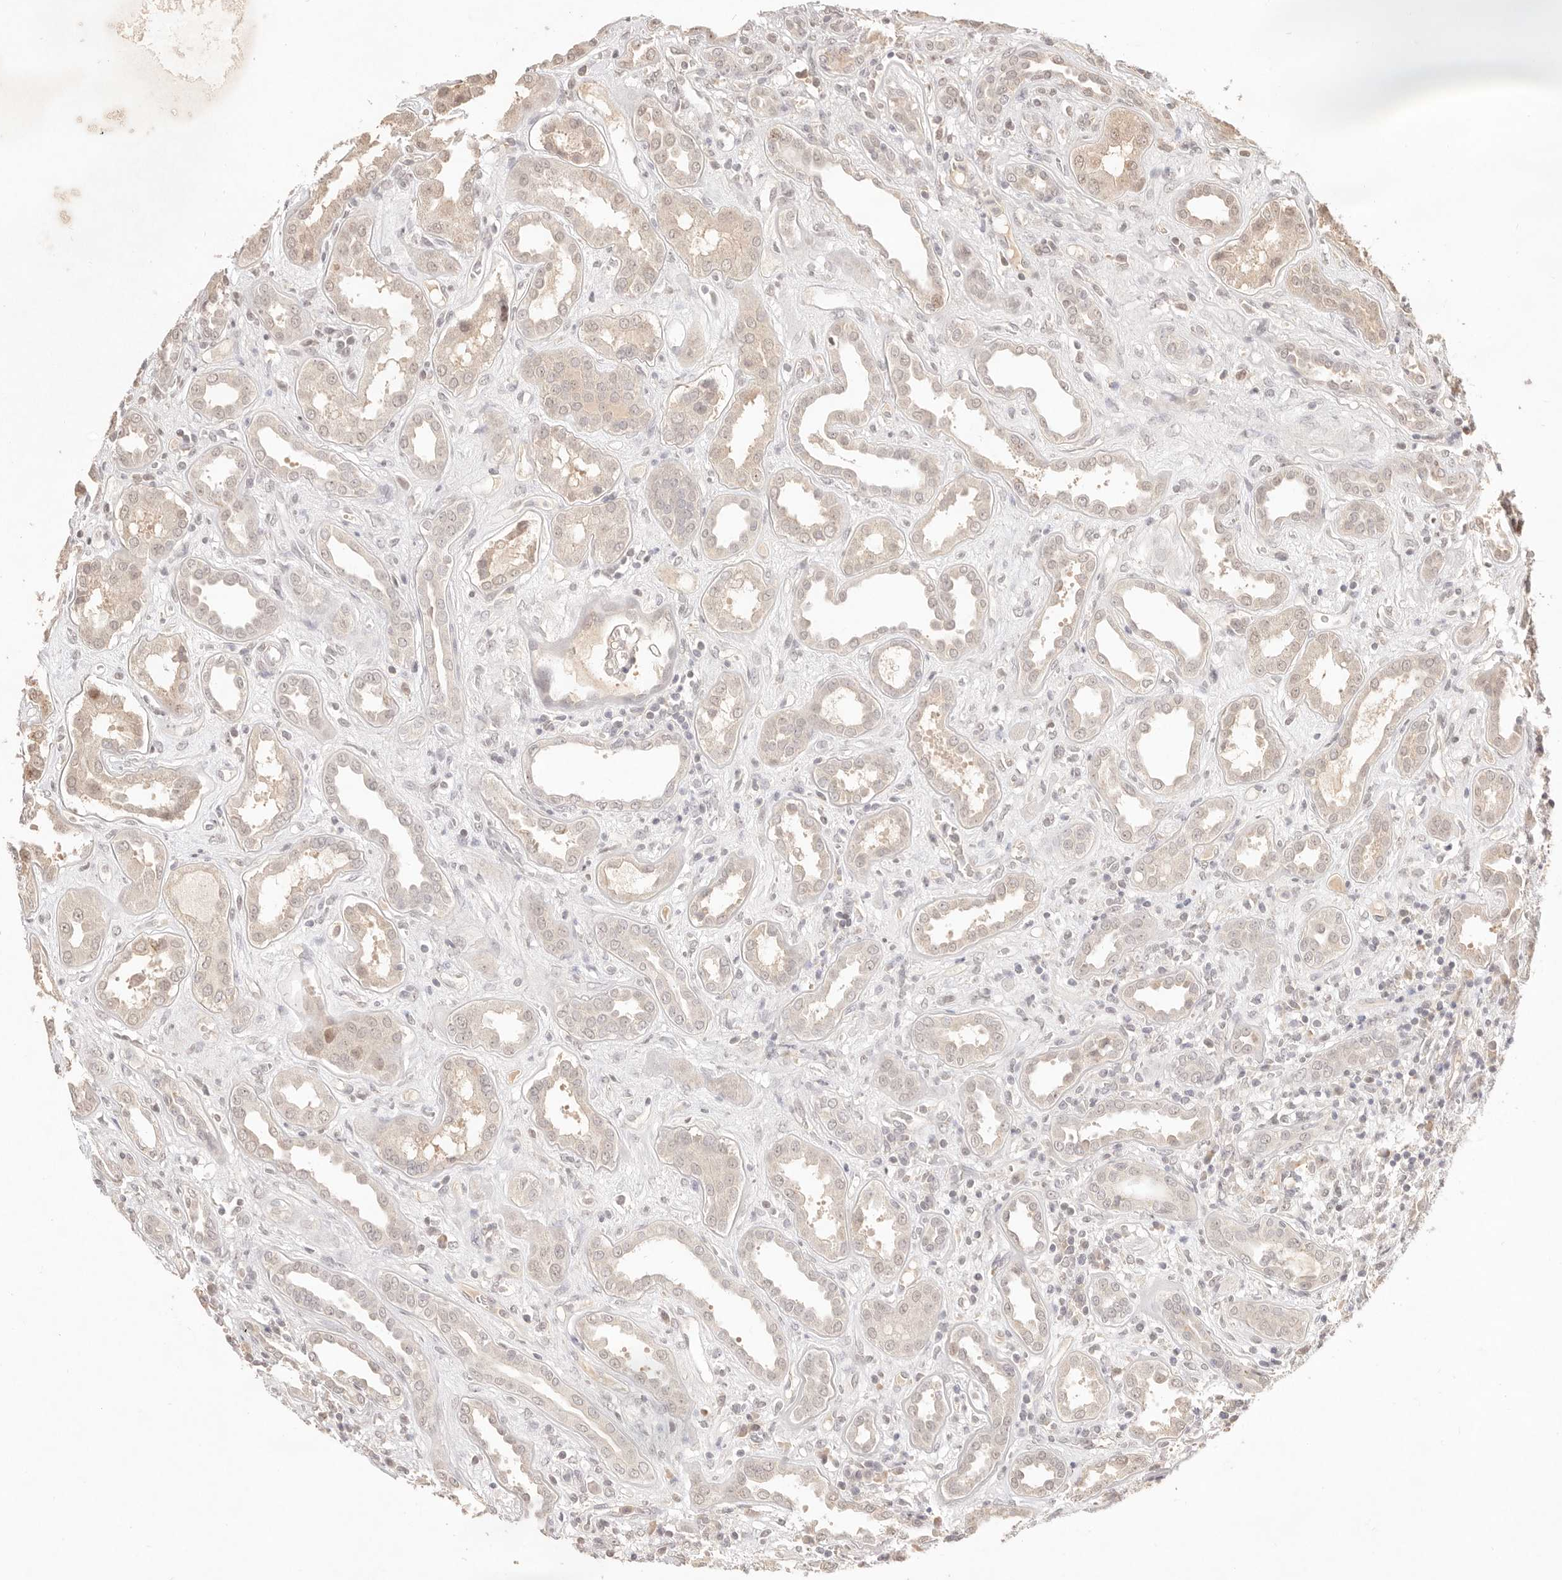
{"staining": {"intensity": "negative", "quantity": "none", "location": "none"}, "tissue": "kidney", "cell_type": "Cells in glomeruli", "image_type": "normal", "snomed": [{"axis": "morphology", "description": "Normal tissue, NOS"}, {"axis": "topography", "description": "Kidney"}], "caption": "Human kidney stained for a protein using immunohistochemistry exhibits no positivity in cells in glomeruli.", "gene": "MEP1A", "patient": {"sex": "male", "age": 59}}